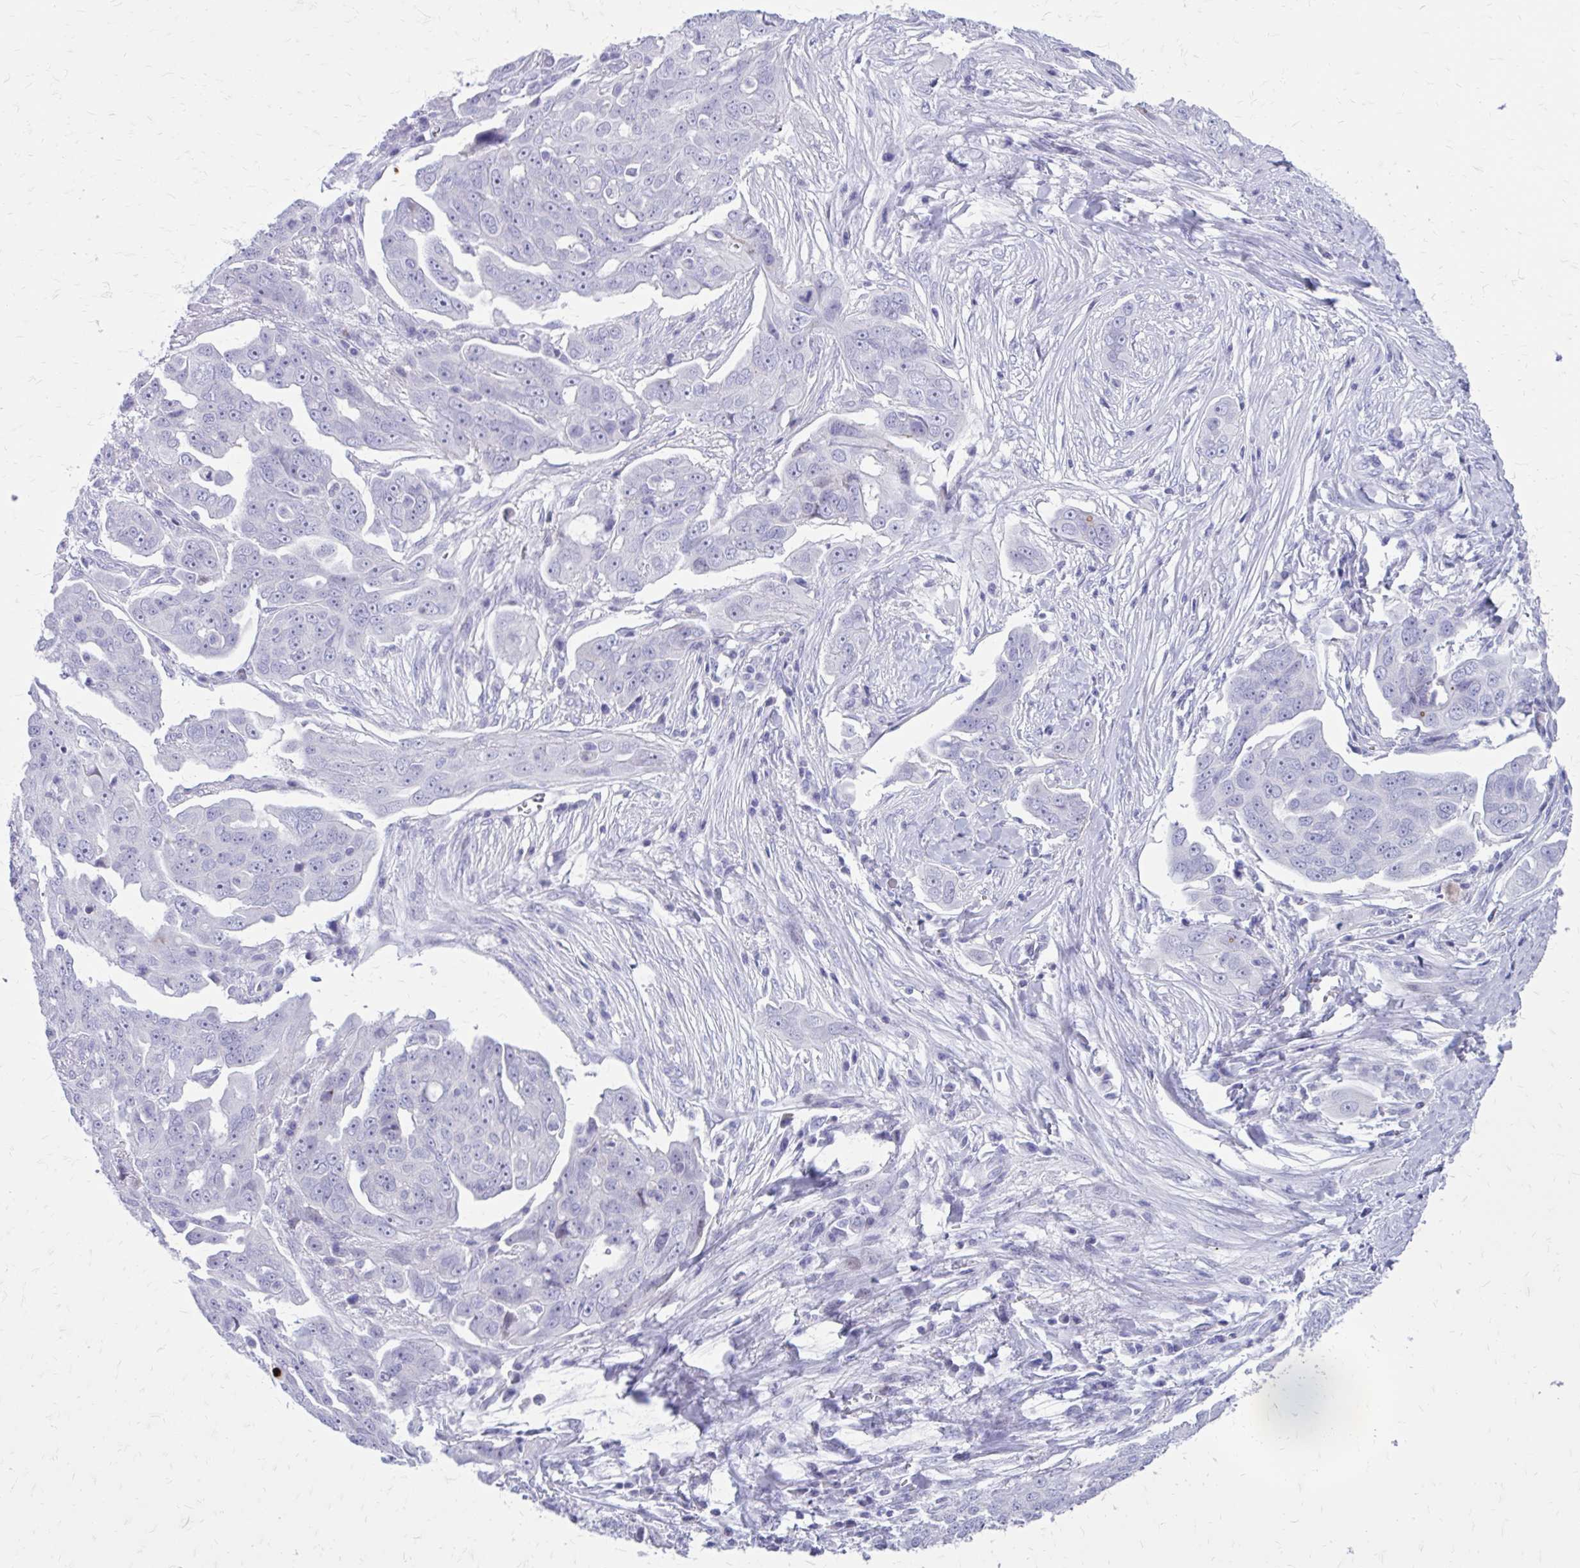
{"staining": {"intensity": "negative", "quantity": "none", "location": "none"}, "tissue": "ovarian cancer", "cell_type": "Tumor cells", "image_type": "cancer", "snomed": [{"axis": "morphology", "description": "Carcinoma, endometroid"}, {"axis": "topography", "description": "Ovary"}], "caption": "DAB immunohistochemical staining of human ovarian cancer (endometroid carcinoma) reveals no significant expression in tumor cells.", "gene": "LCN15", "patient": {"sex": "female", "age": 70}}